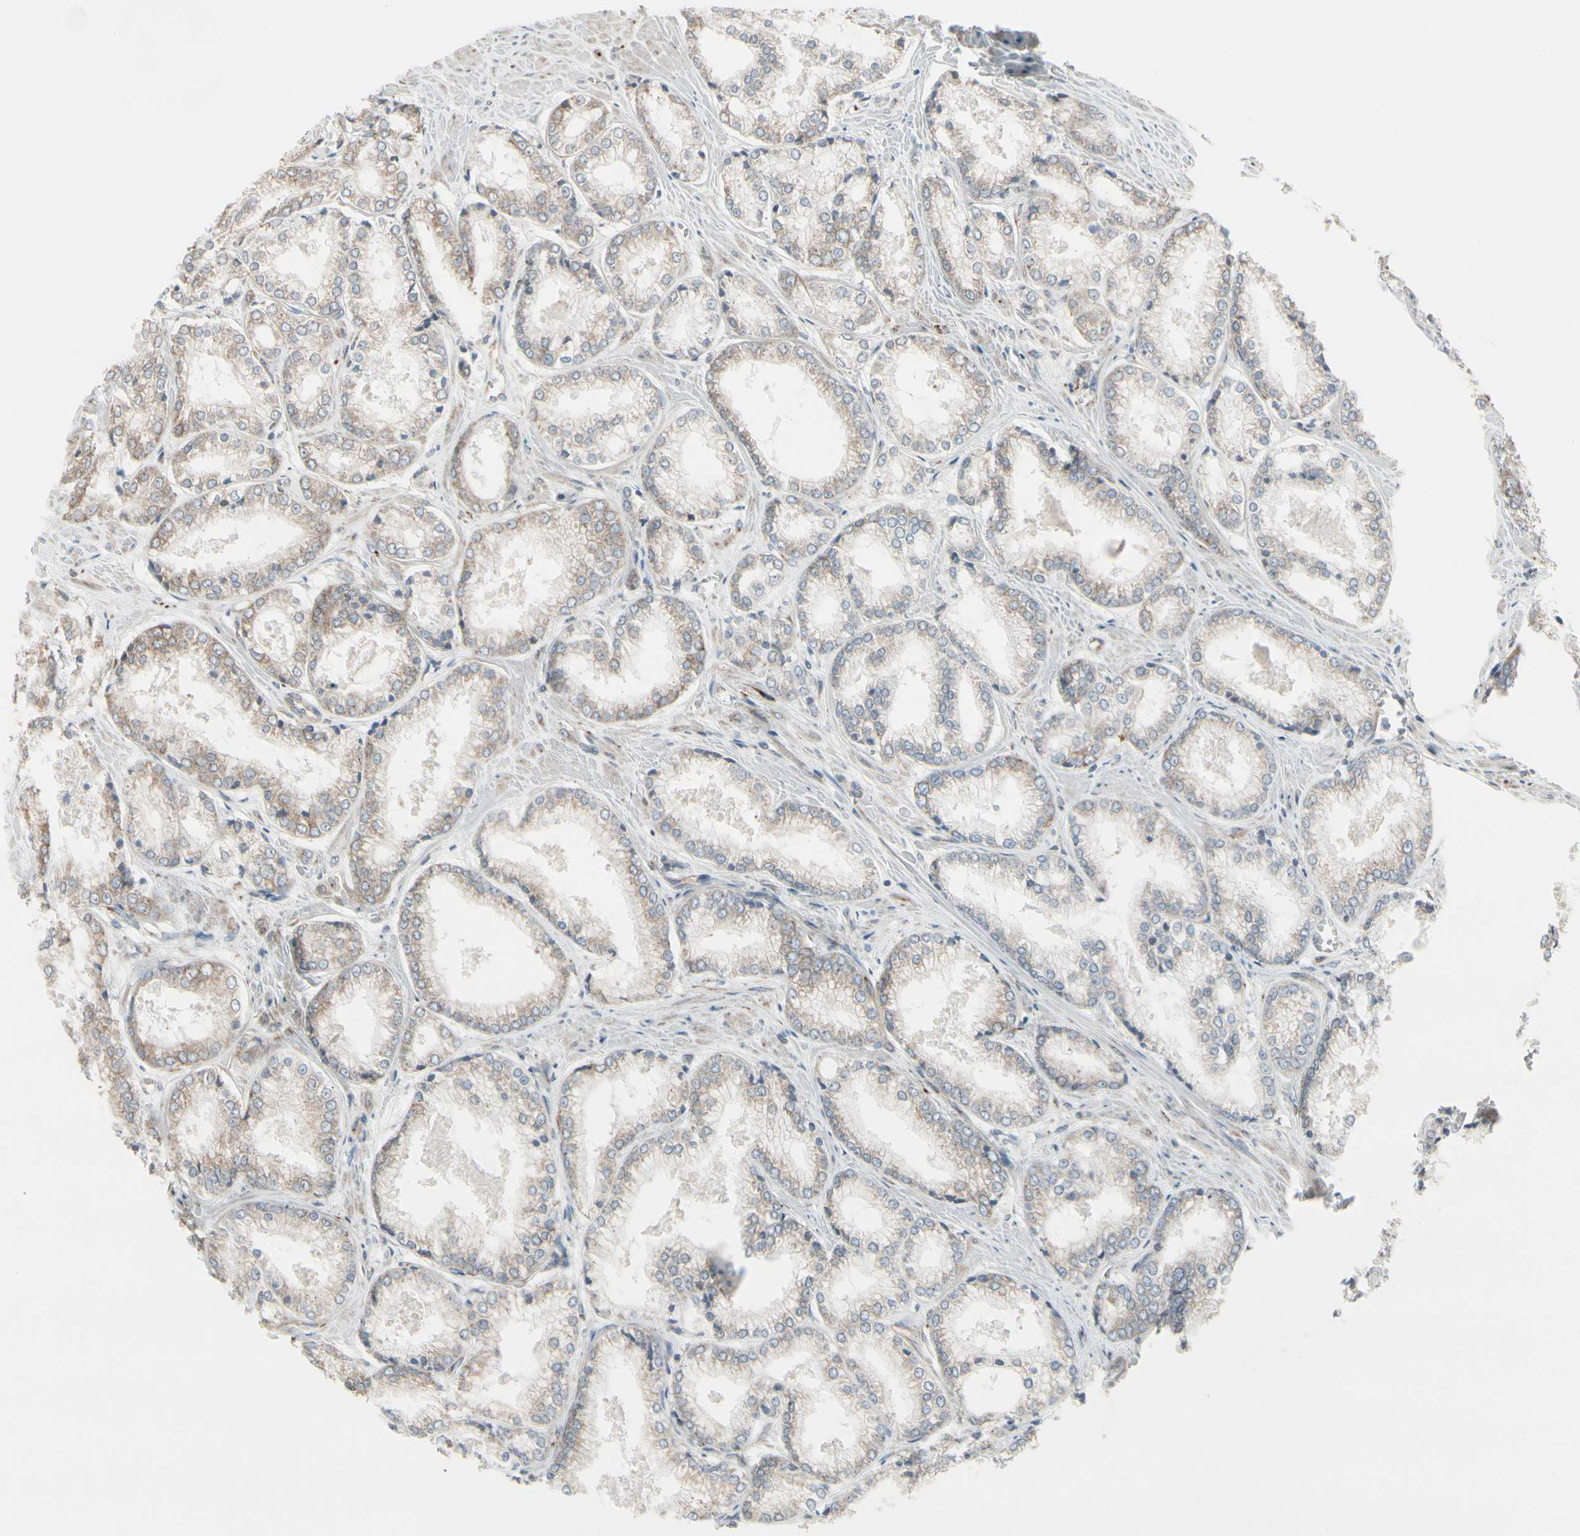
{"staining": {"intensity": "weak", "quantity": ">75%", "location": "cytoplasmic/membranous"}, "tissue": "prostate cancer", "cell_type": "Tumor cells", "image_type": "cancer", "snomed": [{"axis": "morphology", "description": "Adenocarcinoma, Low grade"}, {"axis": "topography", "description": "Prostate"}], "caption": "Protein analysis of adenocarcinoma (low-grade) (prostate) tissue reveals weak cytoplasmic/membranous positivity in about >75% of tumor cells.", "gene": "FNDC3A", "patient": {"sex": "male", "age": 64}}